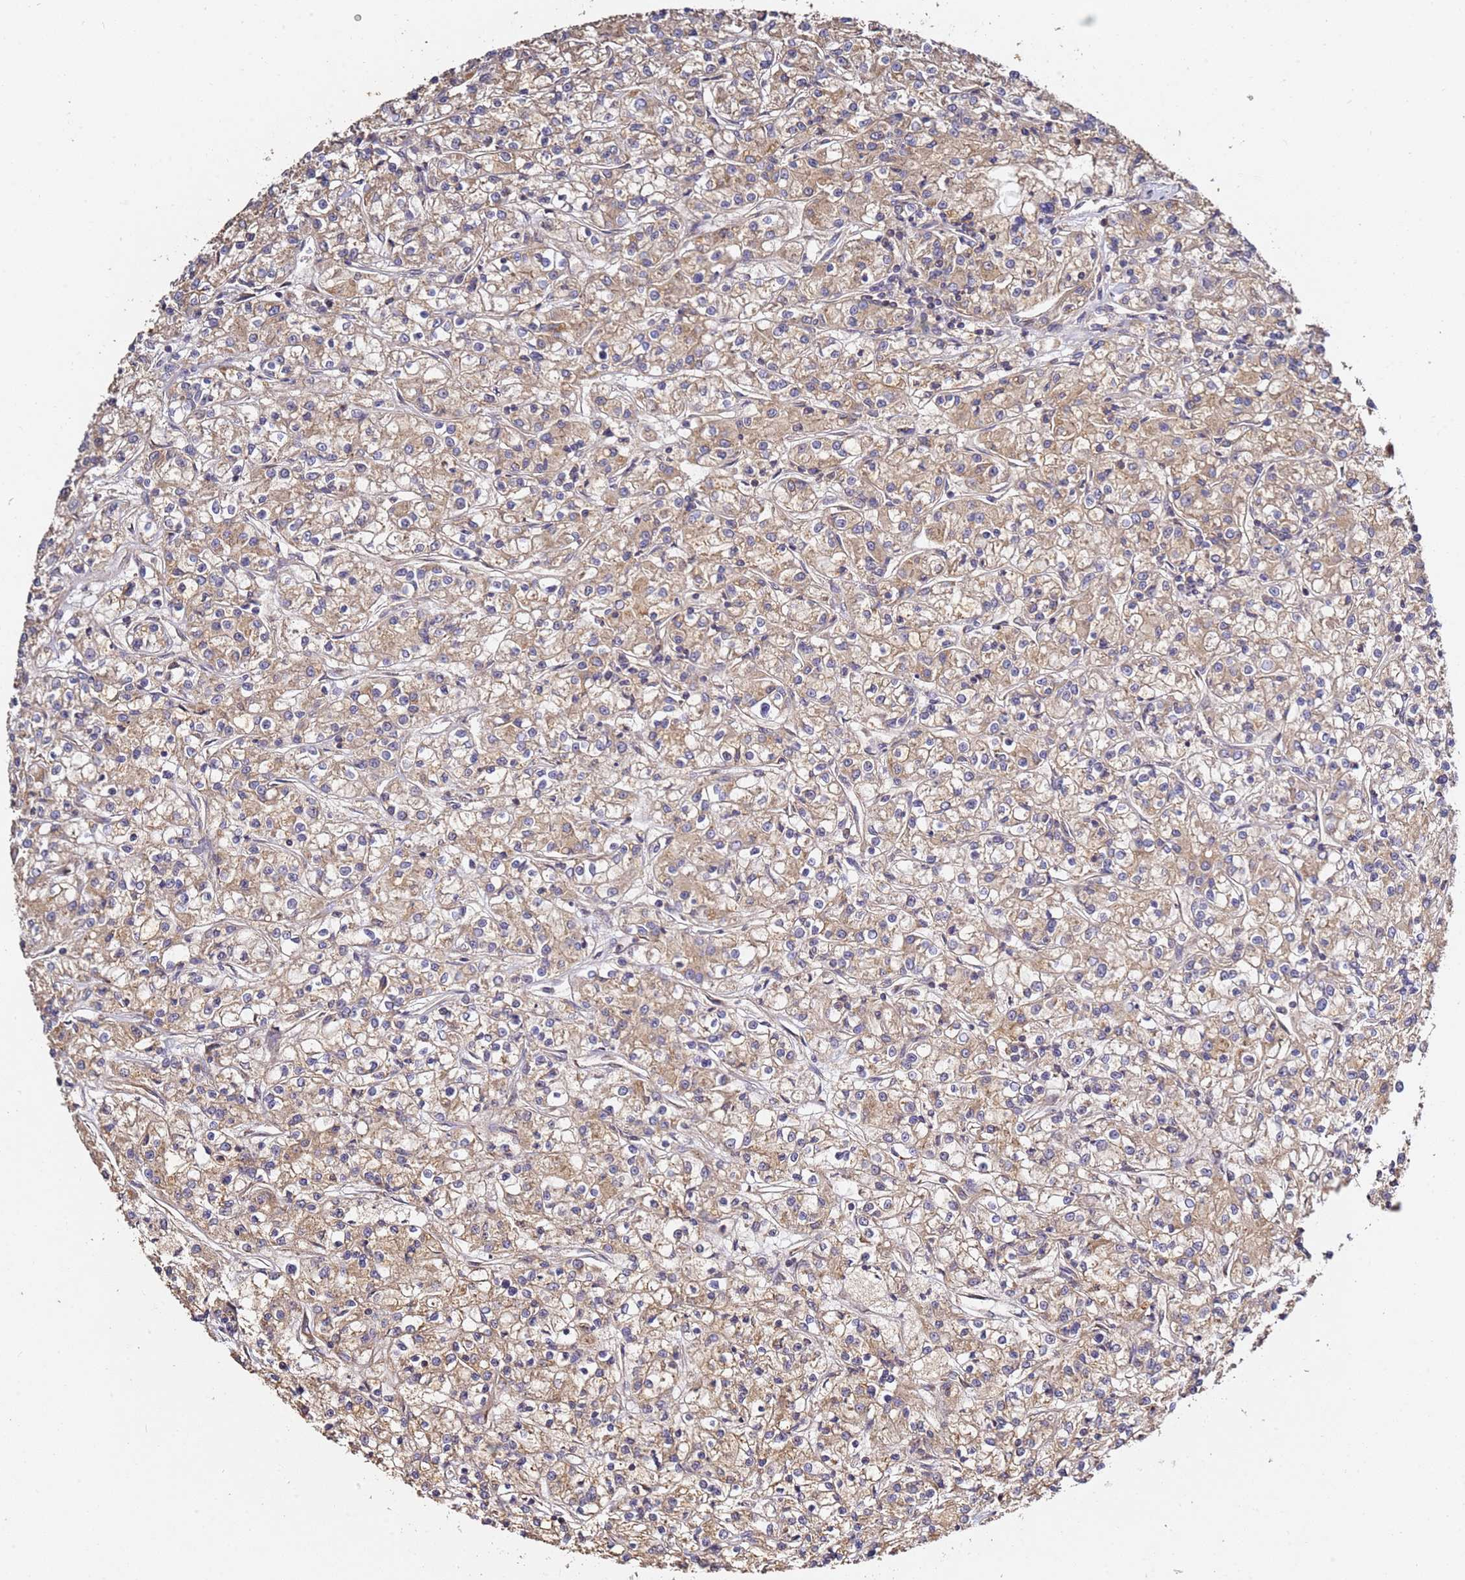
{"staining": {"intensity": "weak", "quantity": "25%-75%", "location": "cytoplasmic/membranous"}, "tissue": "renal cancer", "cell_type": "Tumor cells", "image_type": "cancer", "snomed": [{"axis": "morphology", "description": "Adenocarcinoma, NOS"}, {"axis": "topography", "description": "Kidney"}], "caption": "Weak cytoplasmic/membranous staining for a protein is identified in approximately 25%-75% of tumor cells of renal adenocarcinoma using immunohistochemistry.", "gene": "OSBPL2", "patient": {"sex": "female", "age": 59}}